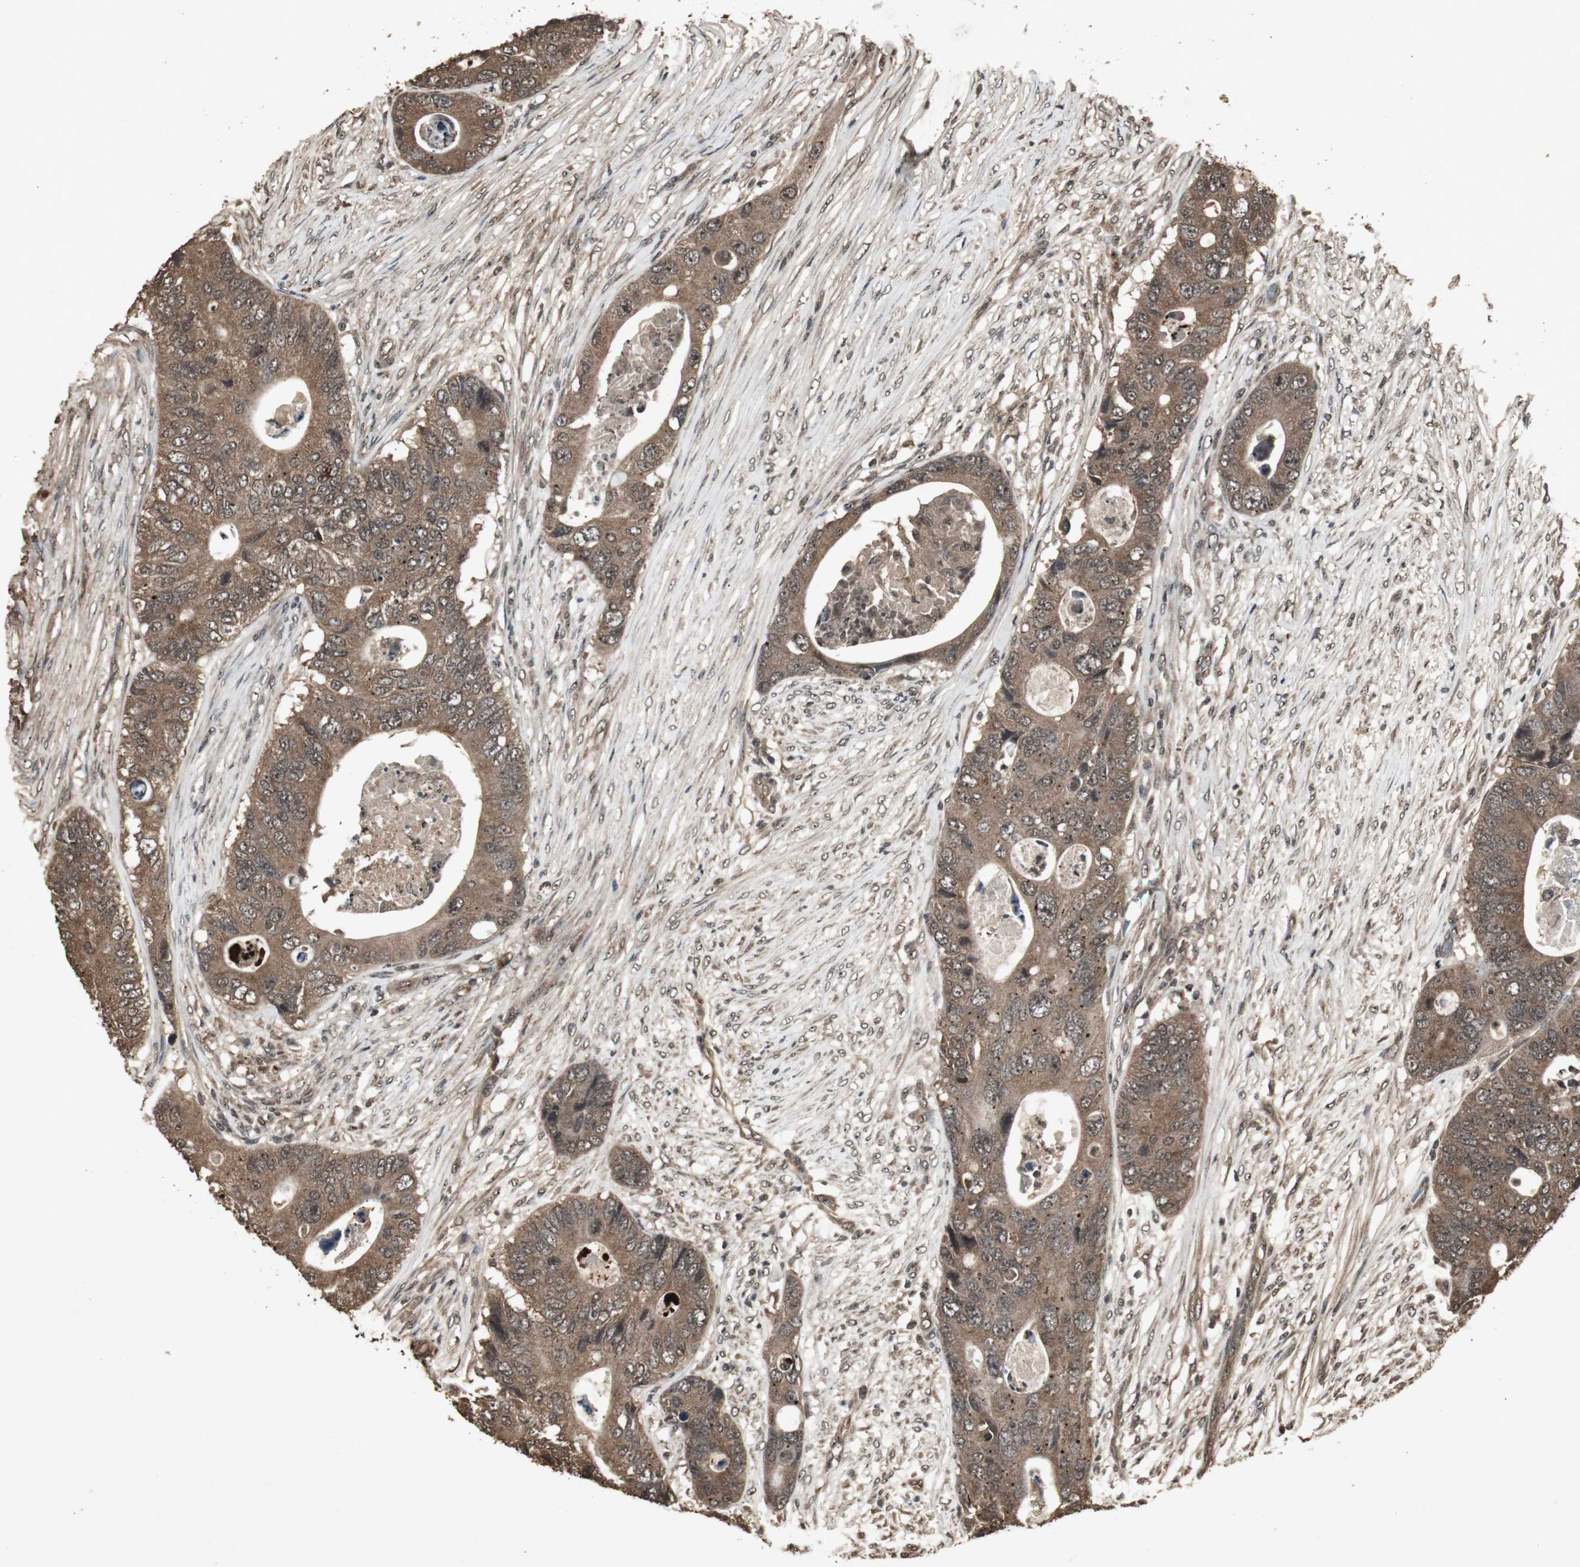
{"staining": {"intensity": "moderate", "quantity": ">75%", "location": "cytoplasmic/membranous"}, "tissue": "colorectal cancer", "cell_type": "Tumor cells", "image_type": "cancer", "snomed": [{"axis": "morphology", "description": "Adenocarcinoma, NOS"}, {"axis": "topography", "description": "Colon"}], "caption": "Immunohistochemistry (IHC) photomicrograph of colorectal cancer stained for a protein (brown), which demonstrates medium levels of moderate cytoplasmic/membranous positivity in about >75% of tumor cells.", "gene": "EMX1", "patient": {"sex": "male", "age": 71}}